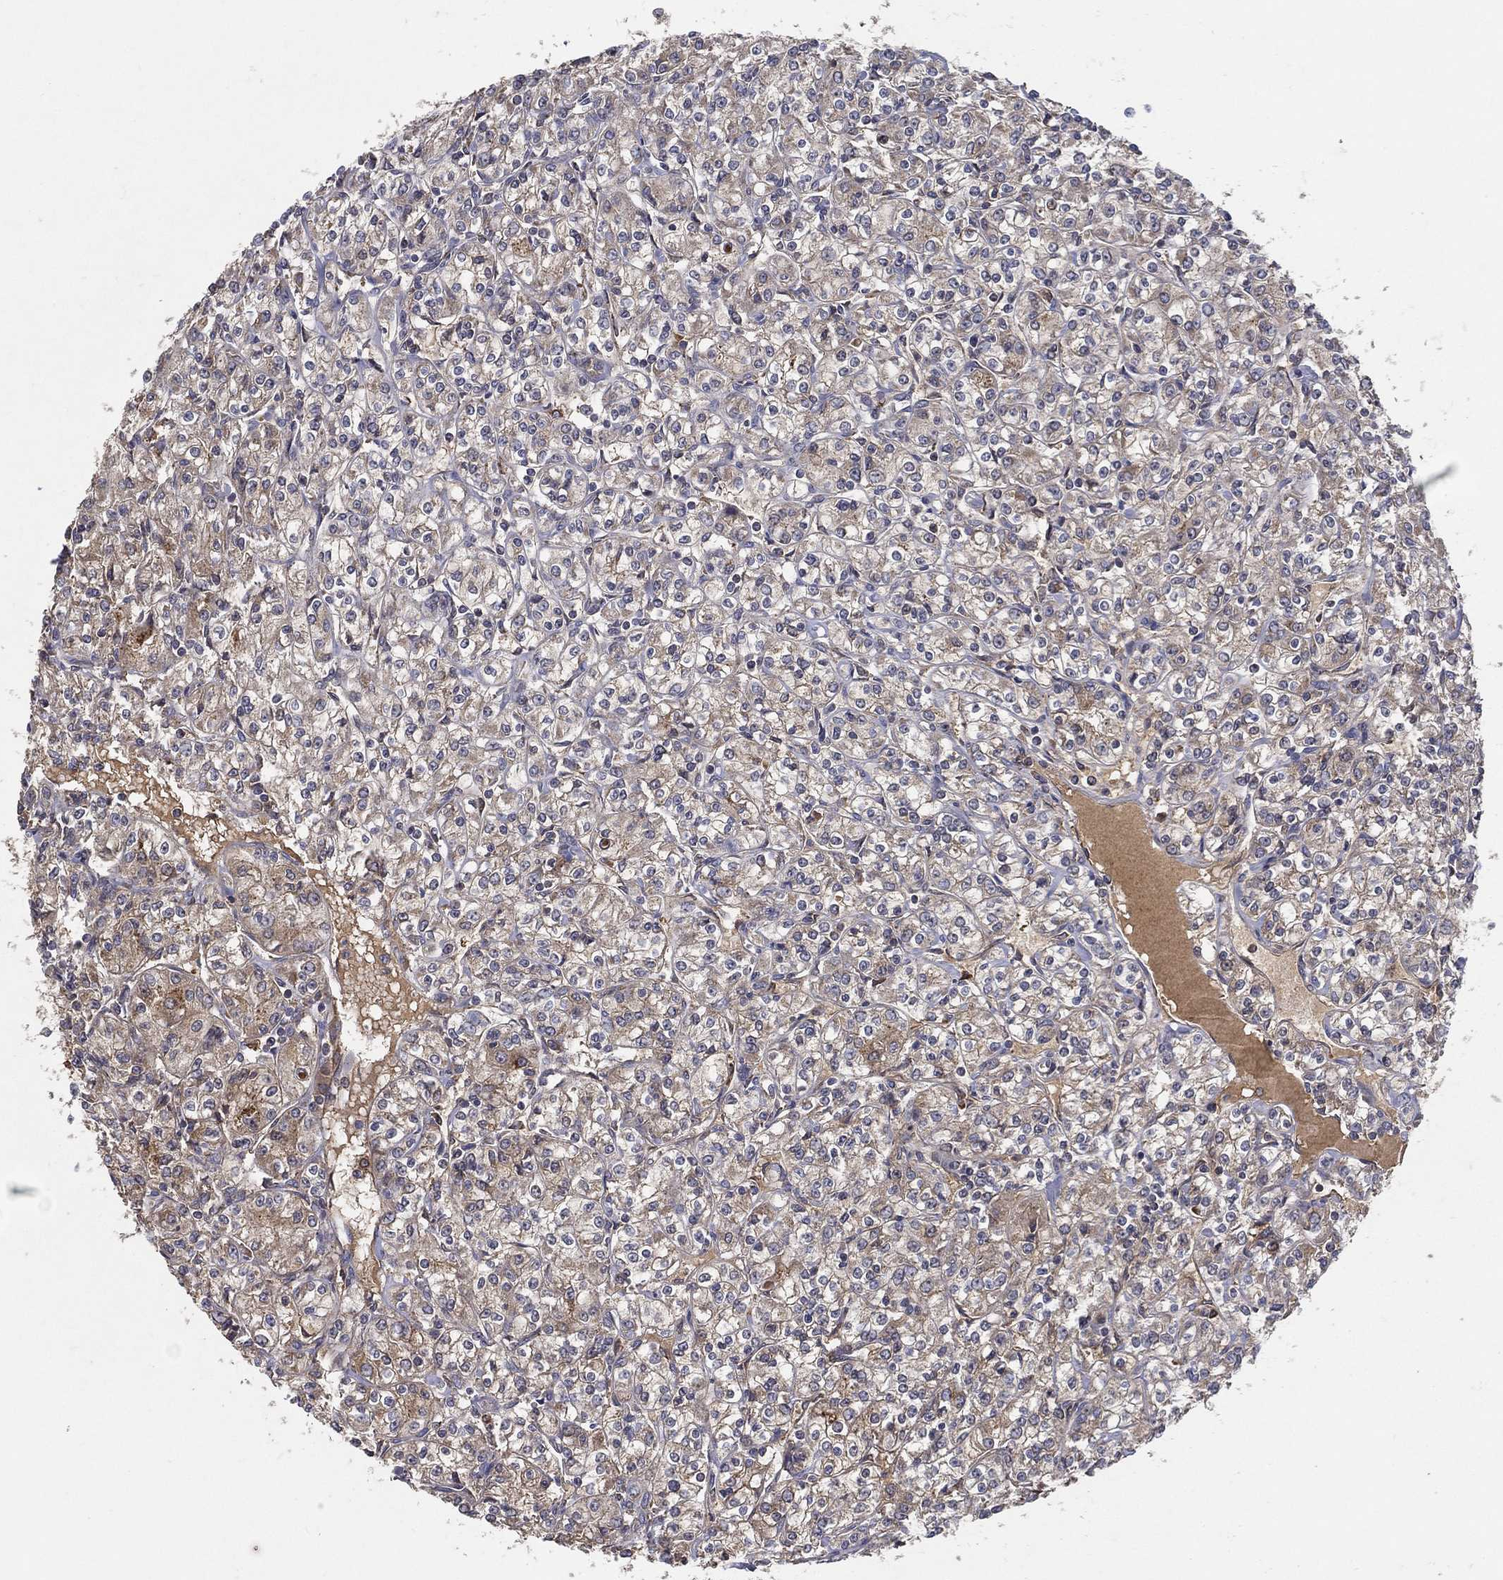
{"staining": {"intensity": "weak", "quantity": "<25%", "location": "cytoplasmic/membranous"}, "tissue": "renal cancer", "cell_type": "Tumor cells", "image_type": "cancer", "snomed": [{"axis": "morphology", "description": "Adenocarcinoma, NOS"}, {"axis": "topography", "description": "Kidney"}], "caption": "There is no significant positivity in tumor cells of adenocarcinoma (renal).", "gene": "MT-ND1", "patient": {"sex": "male", "age": 77}}